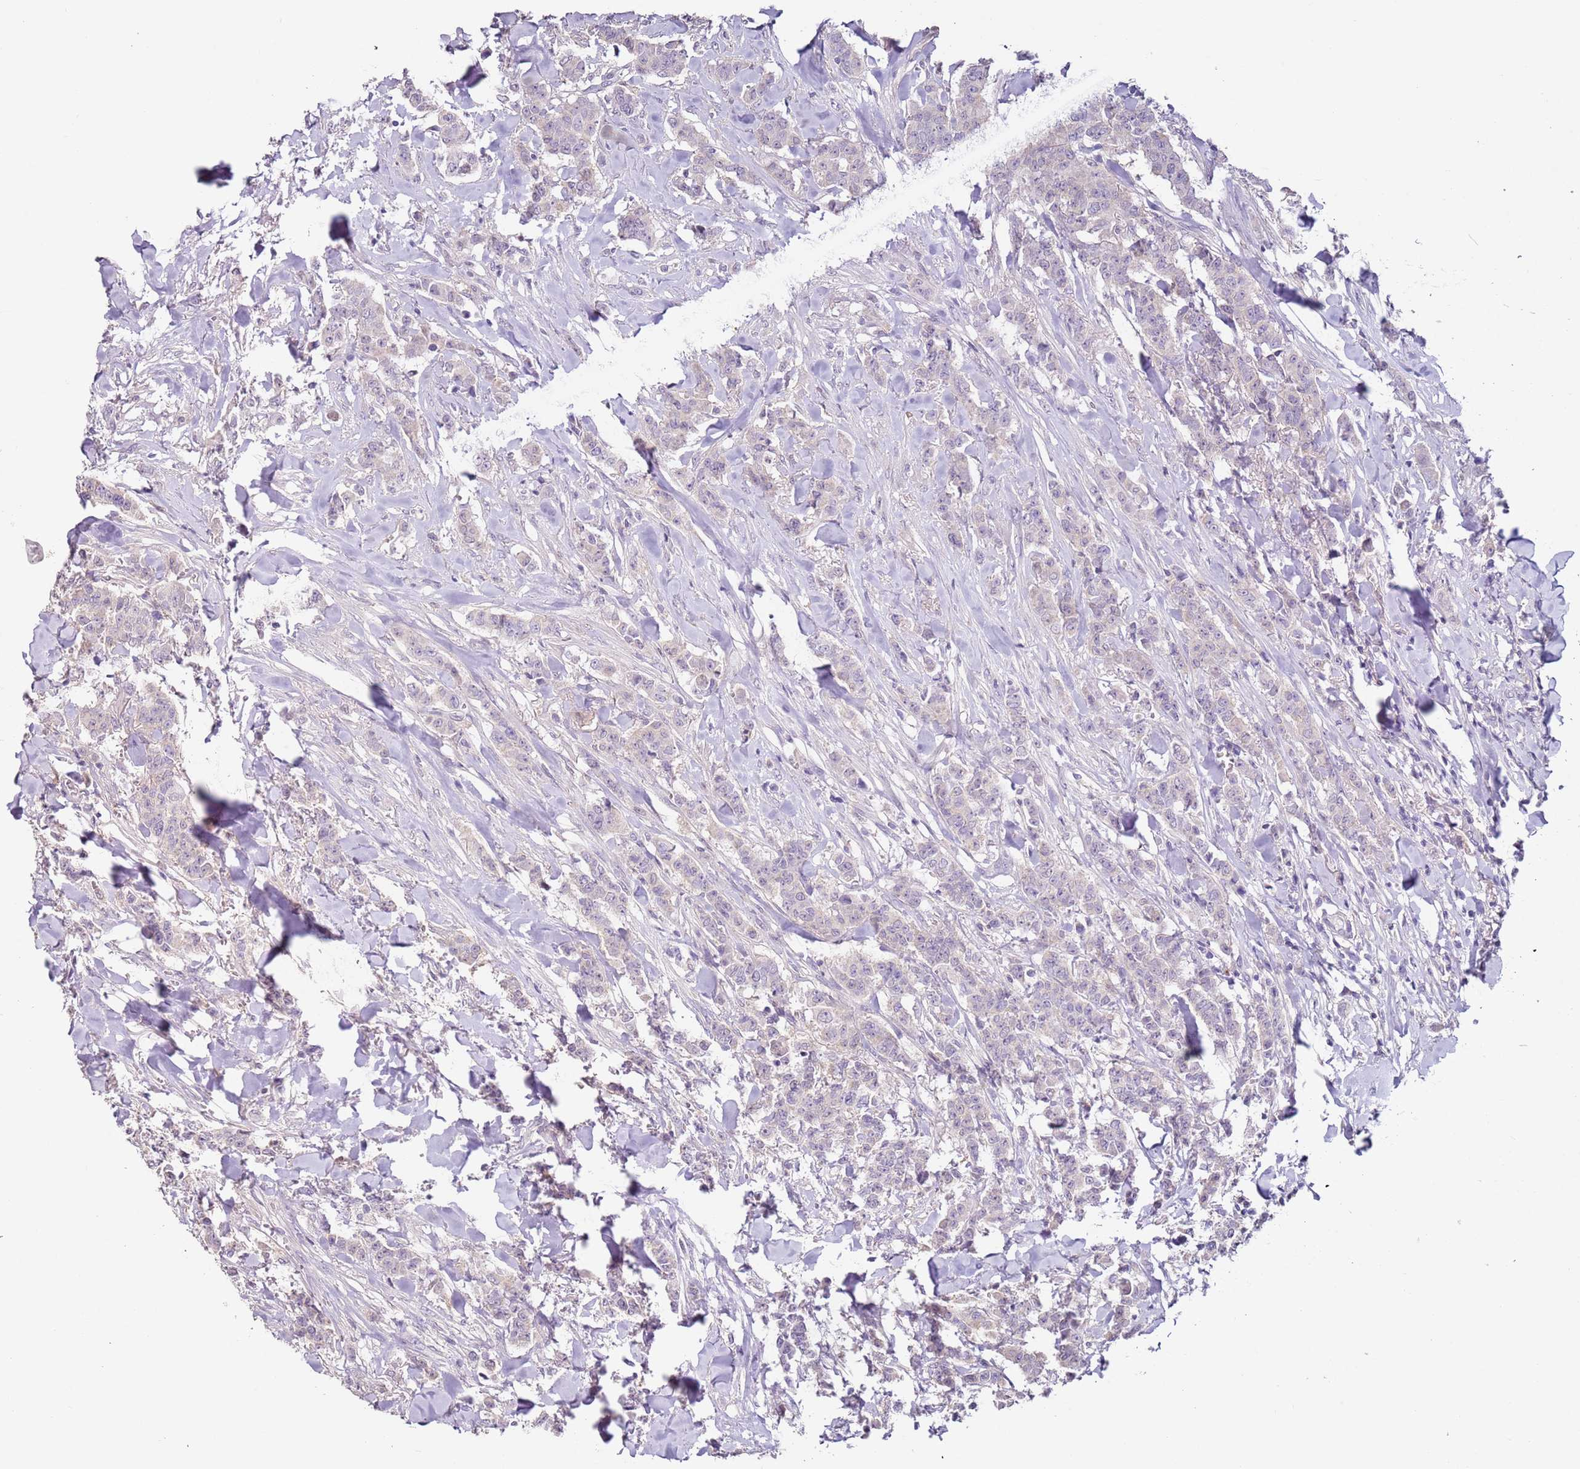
{"staining": {"intensity": "negative", "quantity": "none", "location": "none"}, "tissue": "breast cancer", "cell_type": "Tumor cells", "image_type": "cancer", "snomed": [{"axis": "morphology", "description": "Duct carcinoma"}, {"axis": "topography", "description": "Breast"}], "caption": "The immunohistochemistry (IHC) histopathology image has no significant staining in tumor cells of breast intraductal carcinoma tissue.", "gene": "MDH1", "patient": {"sex": "female", "age": 40}}